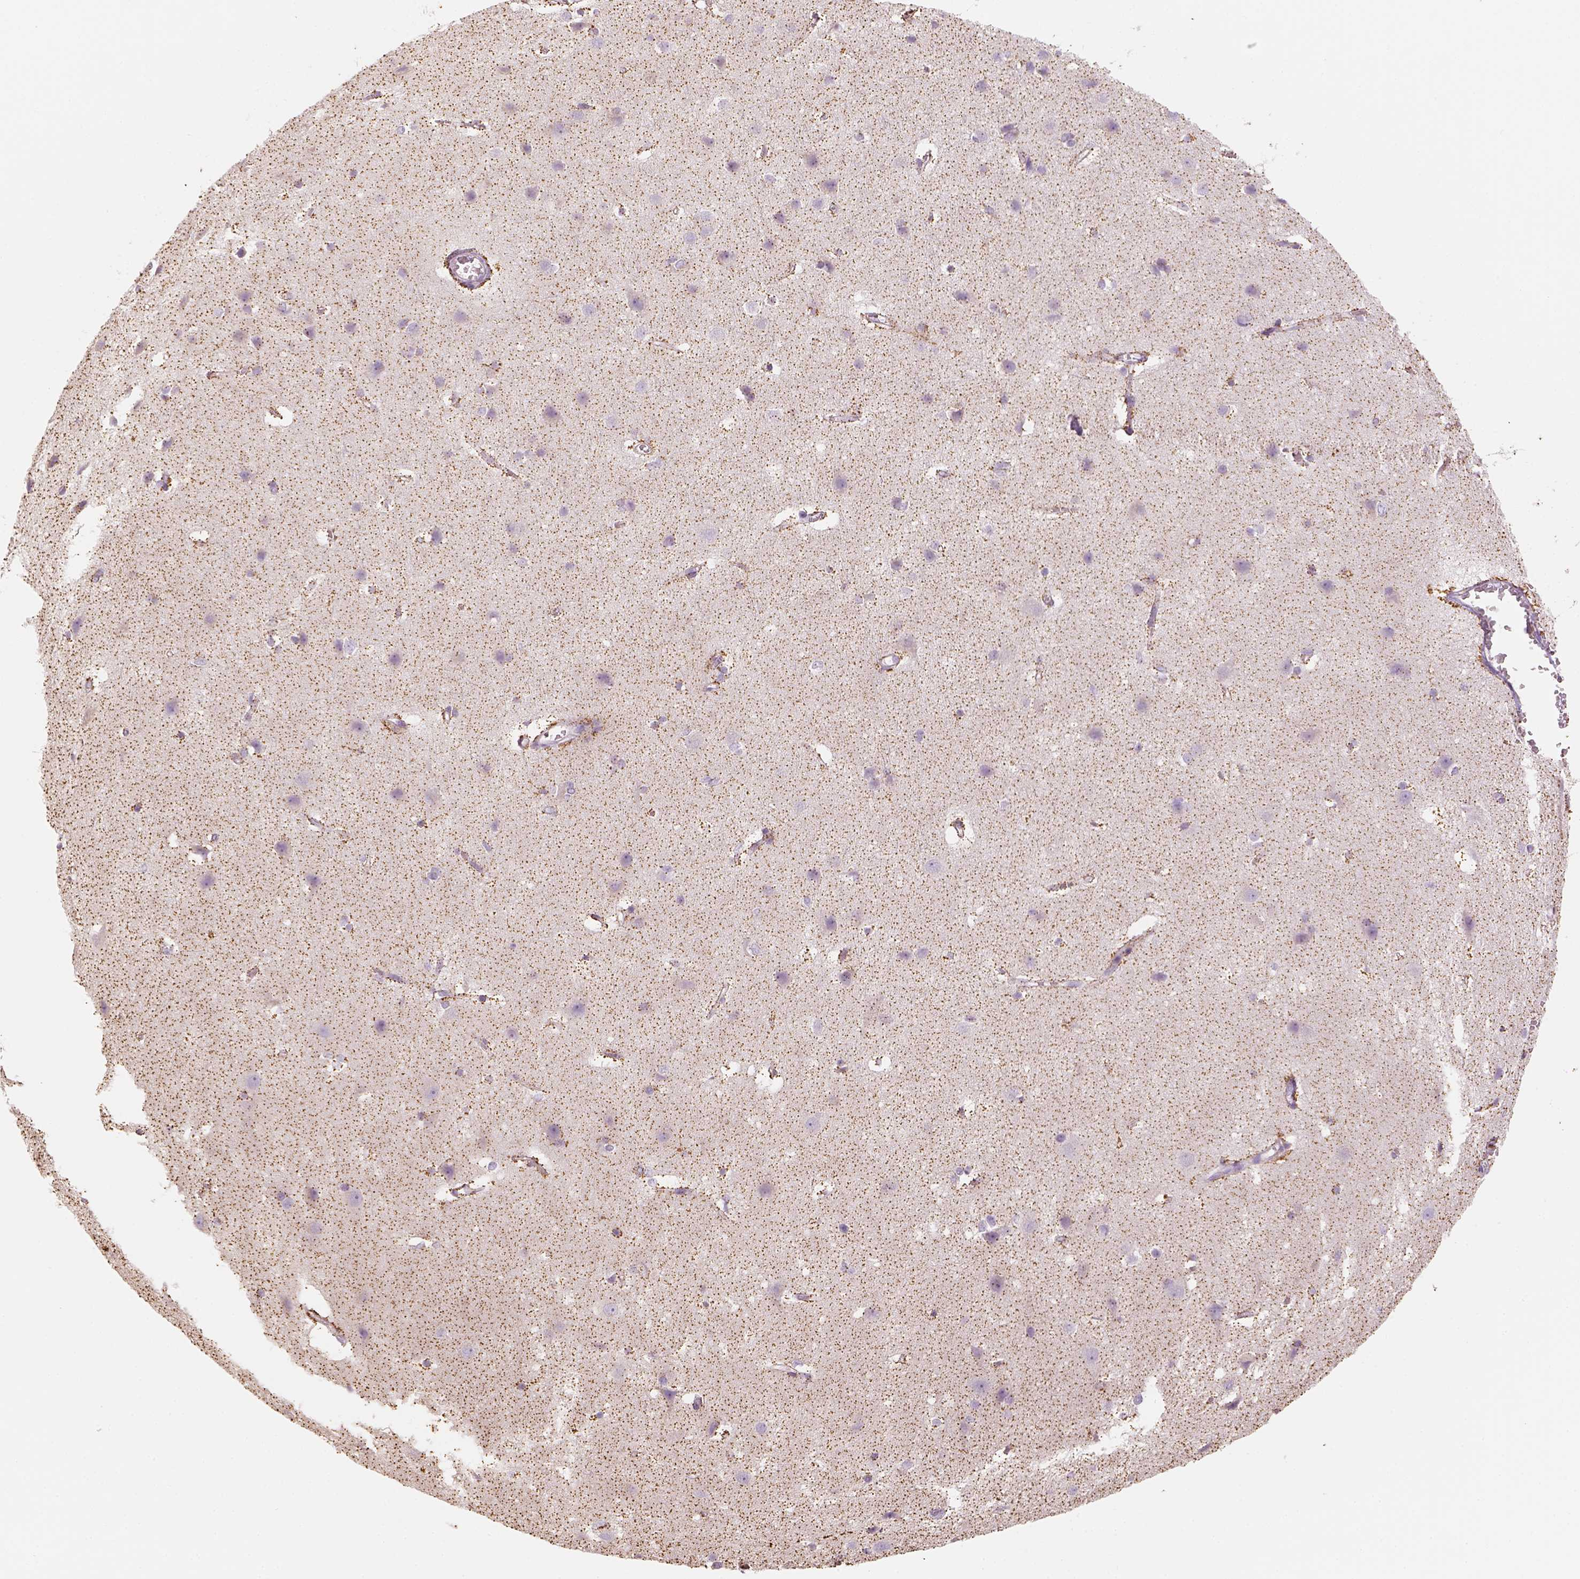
{"staining": {"intensity": "negative", "quantity": "none", "location": "none"}, "tissue": "cerebral cortex", "cell_type": "Endothelial cells", "image_type": "normal", "snomed": [{"axis": "morphology", "description": "Normal tissue, NOS"}, {"axis": "topography", "description": "Cerebral cortex"}], "caption": "Cerebral cortex was stained to show a protein in brown. There is no significant staining in endothelial cells. (DAB (3,3'-diaminobenzidine) immunohistochemistry, high magnification).", "gene": "LCA5", "patient": {"sex": "male", "age": 37}}